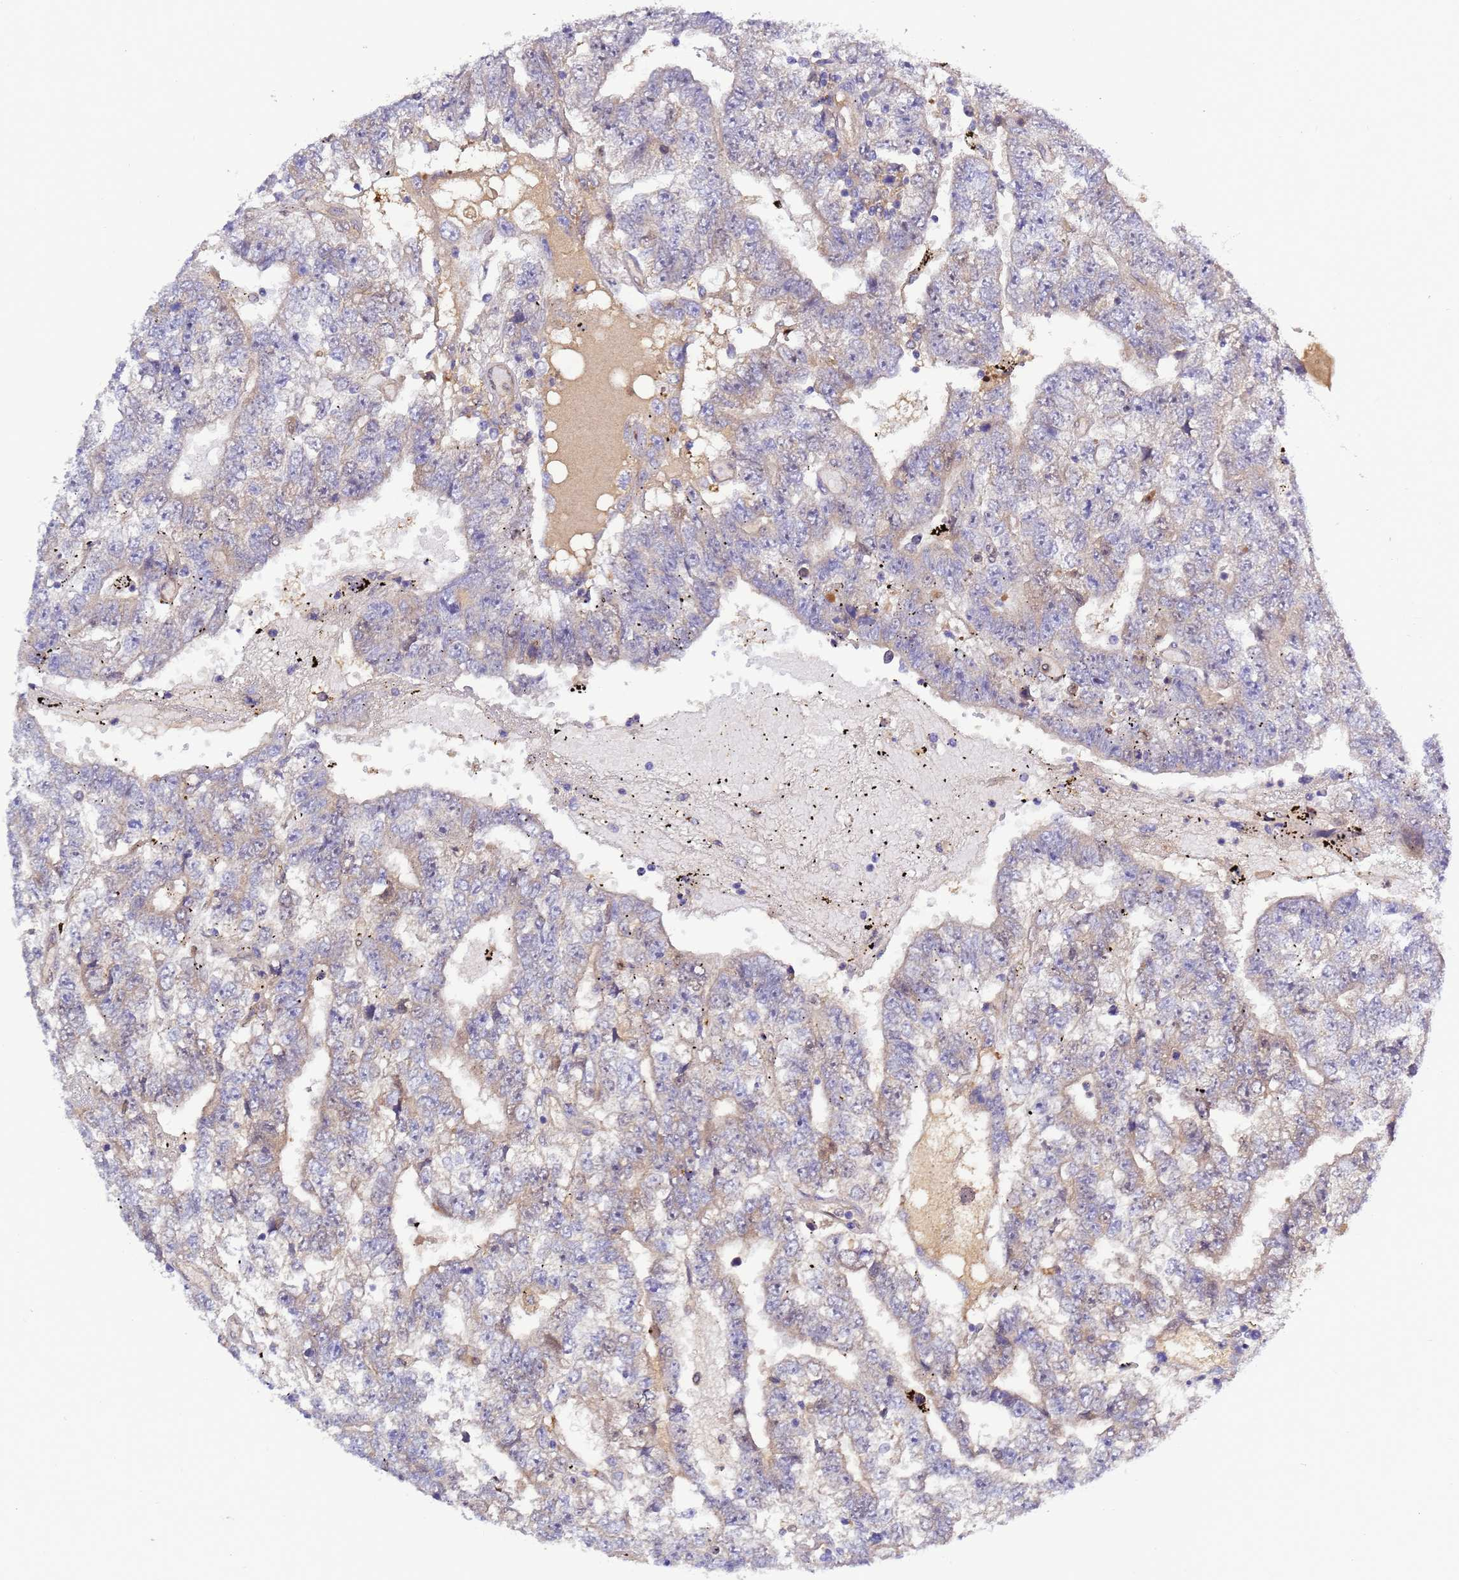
{"staining": {"intensity": "negative", "quantity": "none", "location": "none"}, "tissue": "testis cancer", "cell_type": "Tumor cells", "image_type": "cancer", "snomed": [{"axis": "morphology", "description": "Carcinoma, Embryonal, NOS"}, {"axis": "topography", "description": "Testis"}], "caption": "Immunohistochemistry photomicrograph of neoplastic tissue: human testis embryonal carcinoma stained with DAB (3,3'-diaminobenzidine) reveals no significant protein expression in tumor cells.", "gene": "FOXRED1", "patient": {"sex": "male", "age": 25}}